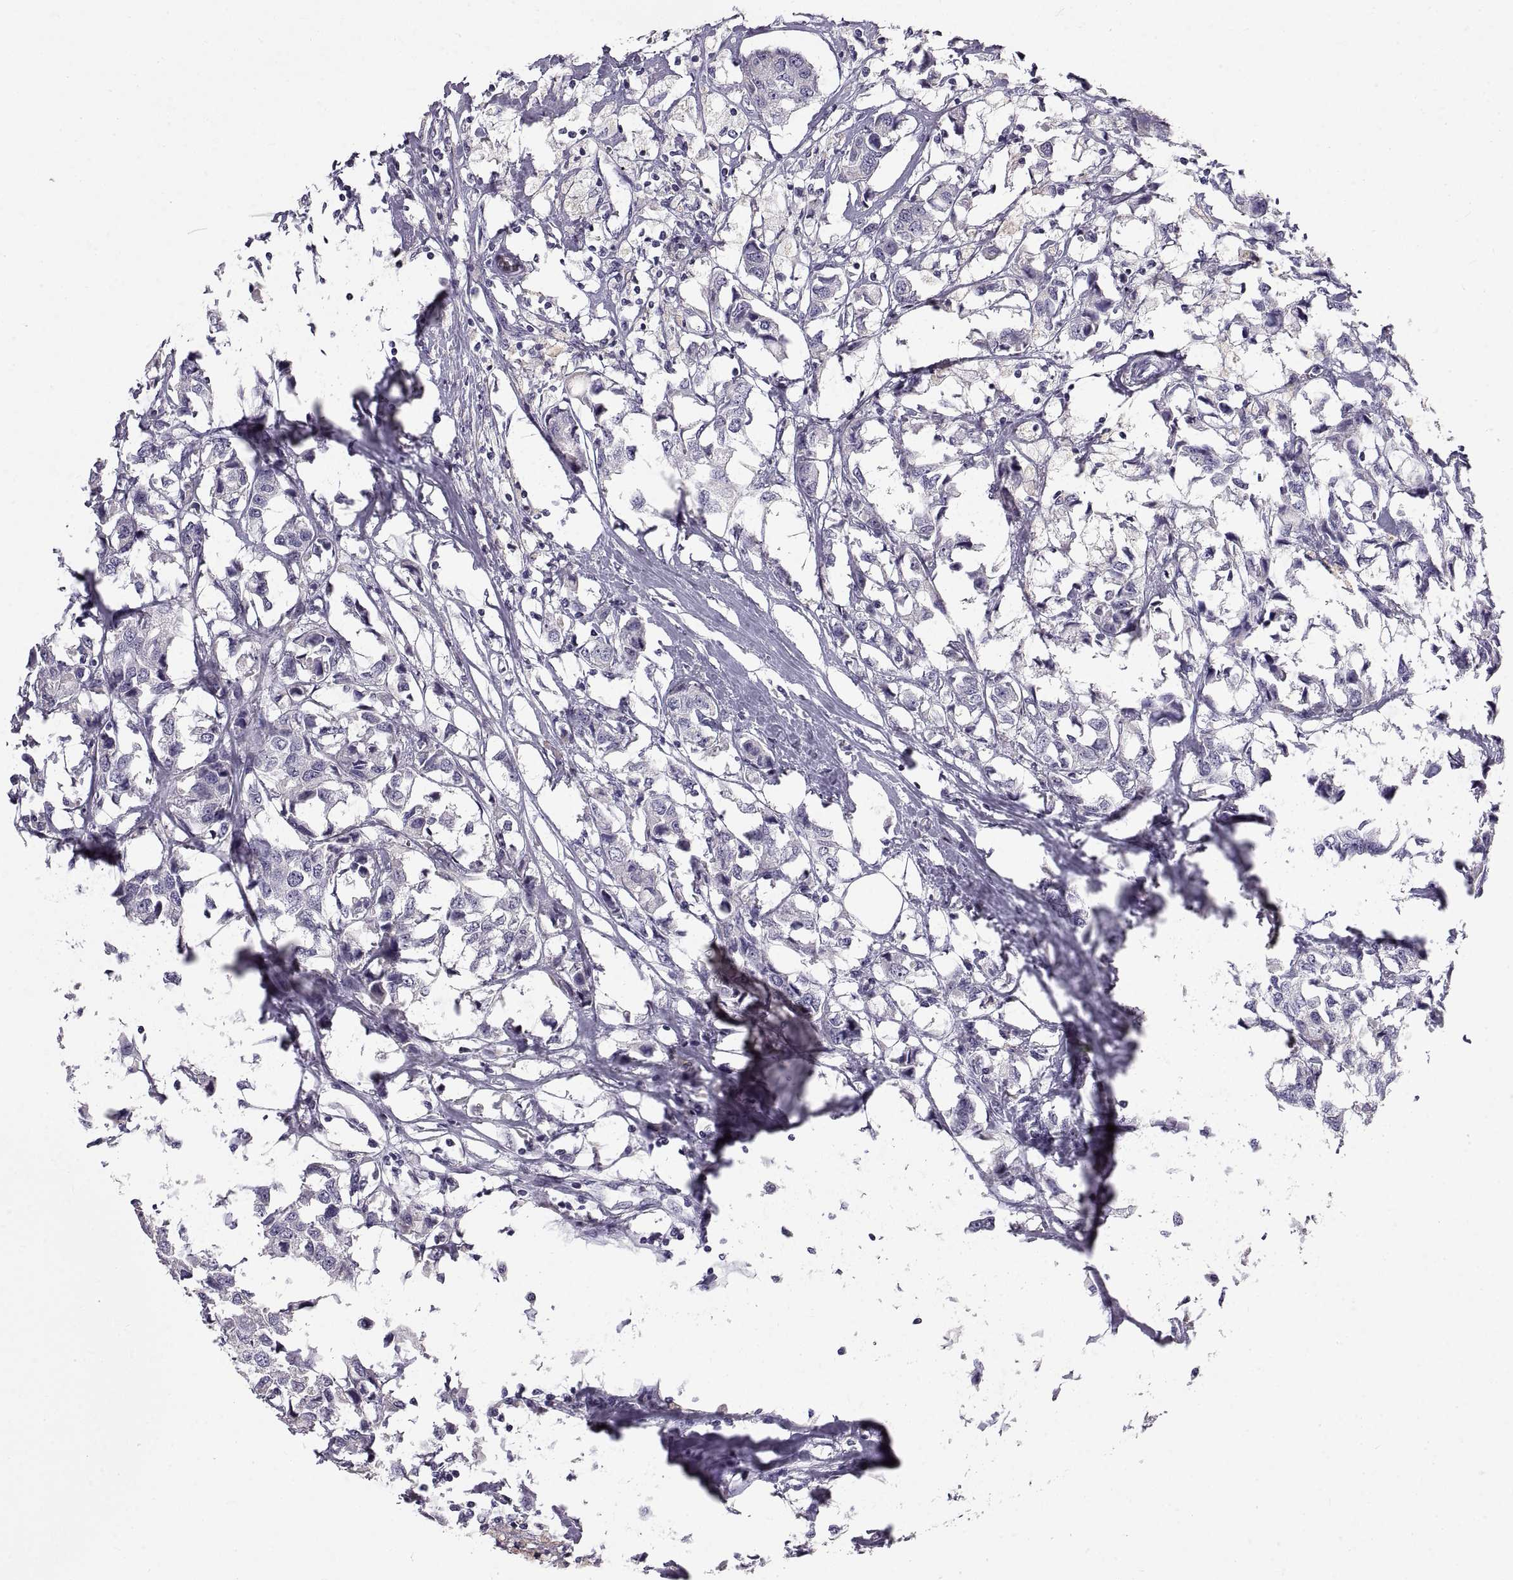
{"staining": {"intensity": "negative", "quantity": "none", "location": "none"}, "tissue": "breast cancer", "cell_type": "Tumor cells", "image_type": "cancer", "snomed": [{"axis": "morphology", "description": "Duct carcinoma"}, {"axis": "topography", "description": "Breast"}], "caption": "IHC micrograph of breast cancer (infiltrating ductal carcinoma) stained for a protein (brown), which demonstrates no positivity in tumor cells. (DAB (3,3'-diaminobenzidine) immunohistochemistry visualized using brightfield microscopy, high magnification).", "gene": "ADAM32", "patient": {"sex": "female", "age": 80}}